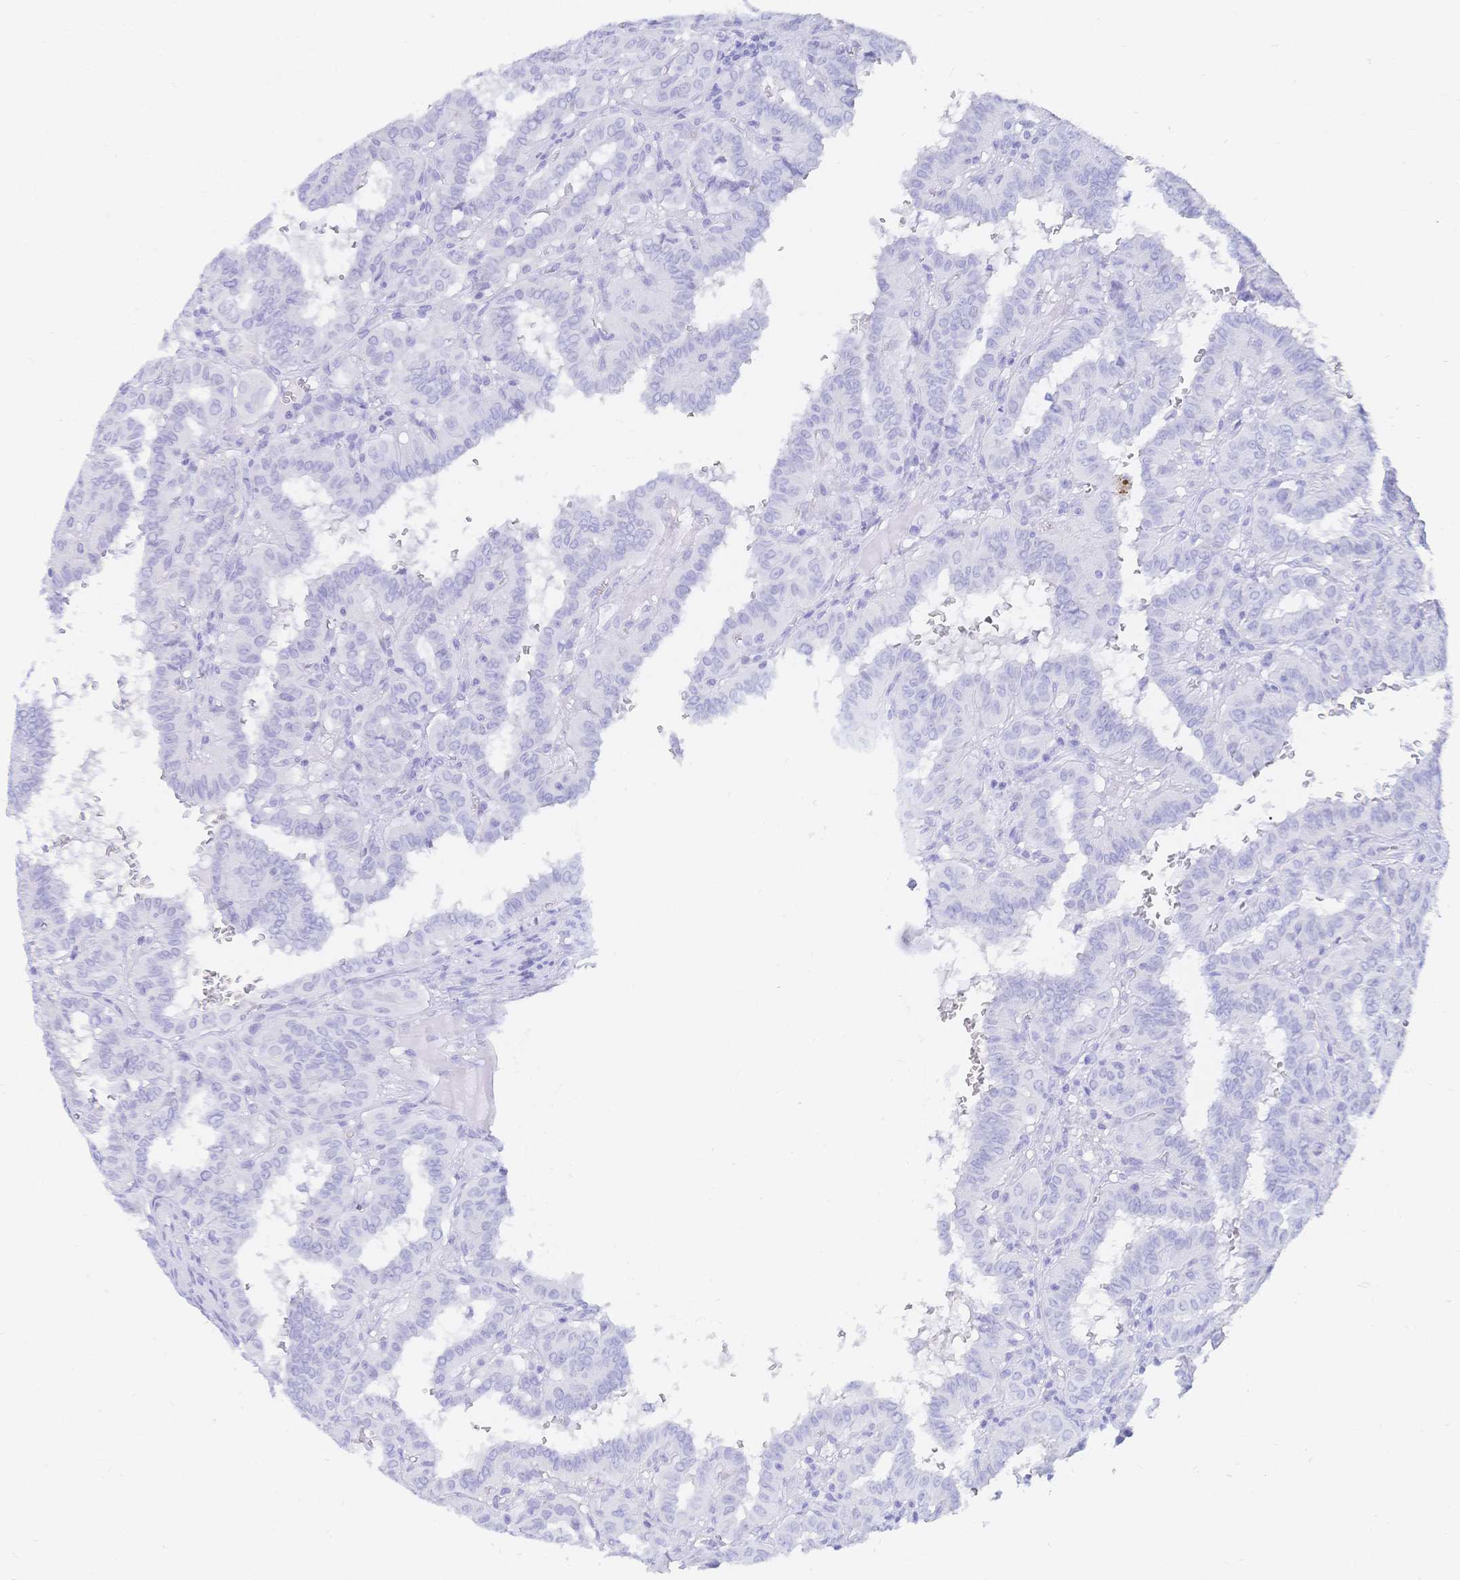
{"staining": {"intensity": "negative", "quantity": "none", "location": "none"}, "tissue": "thyroid cancer", "cell_type": "Tumor cells", "image_type": "cancer", "snomed": [{"axis": "morphology", "description": "Papillary adenocarcinoma, NOS"}, {"axis": "topography", "description": "Thyroid gland"}], "caption": "Immunohistochemical staining of human papillary adenocarcinoma (thyroid) displays no significant expression in tumor cells.", "gene": "MEP1B", "patient": {"sex": "female", "age": 21}}